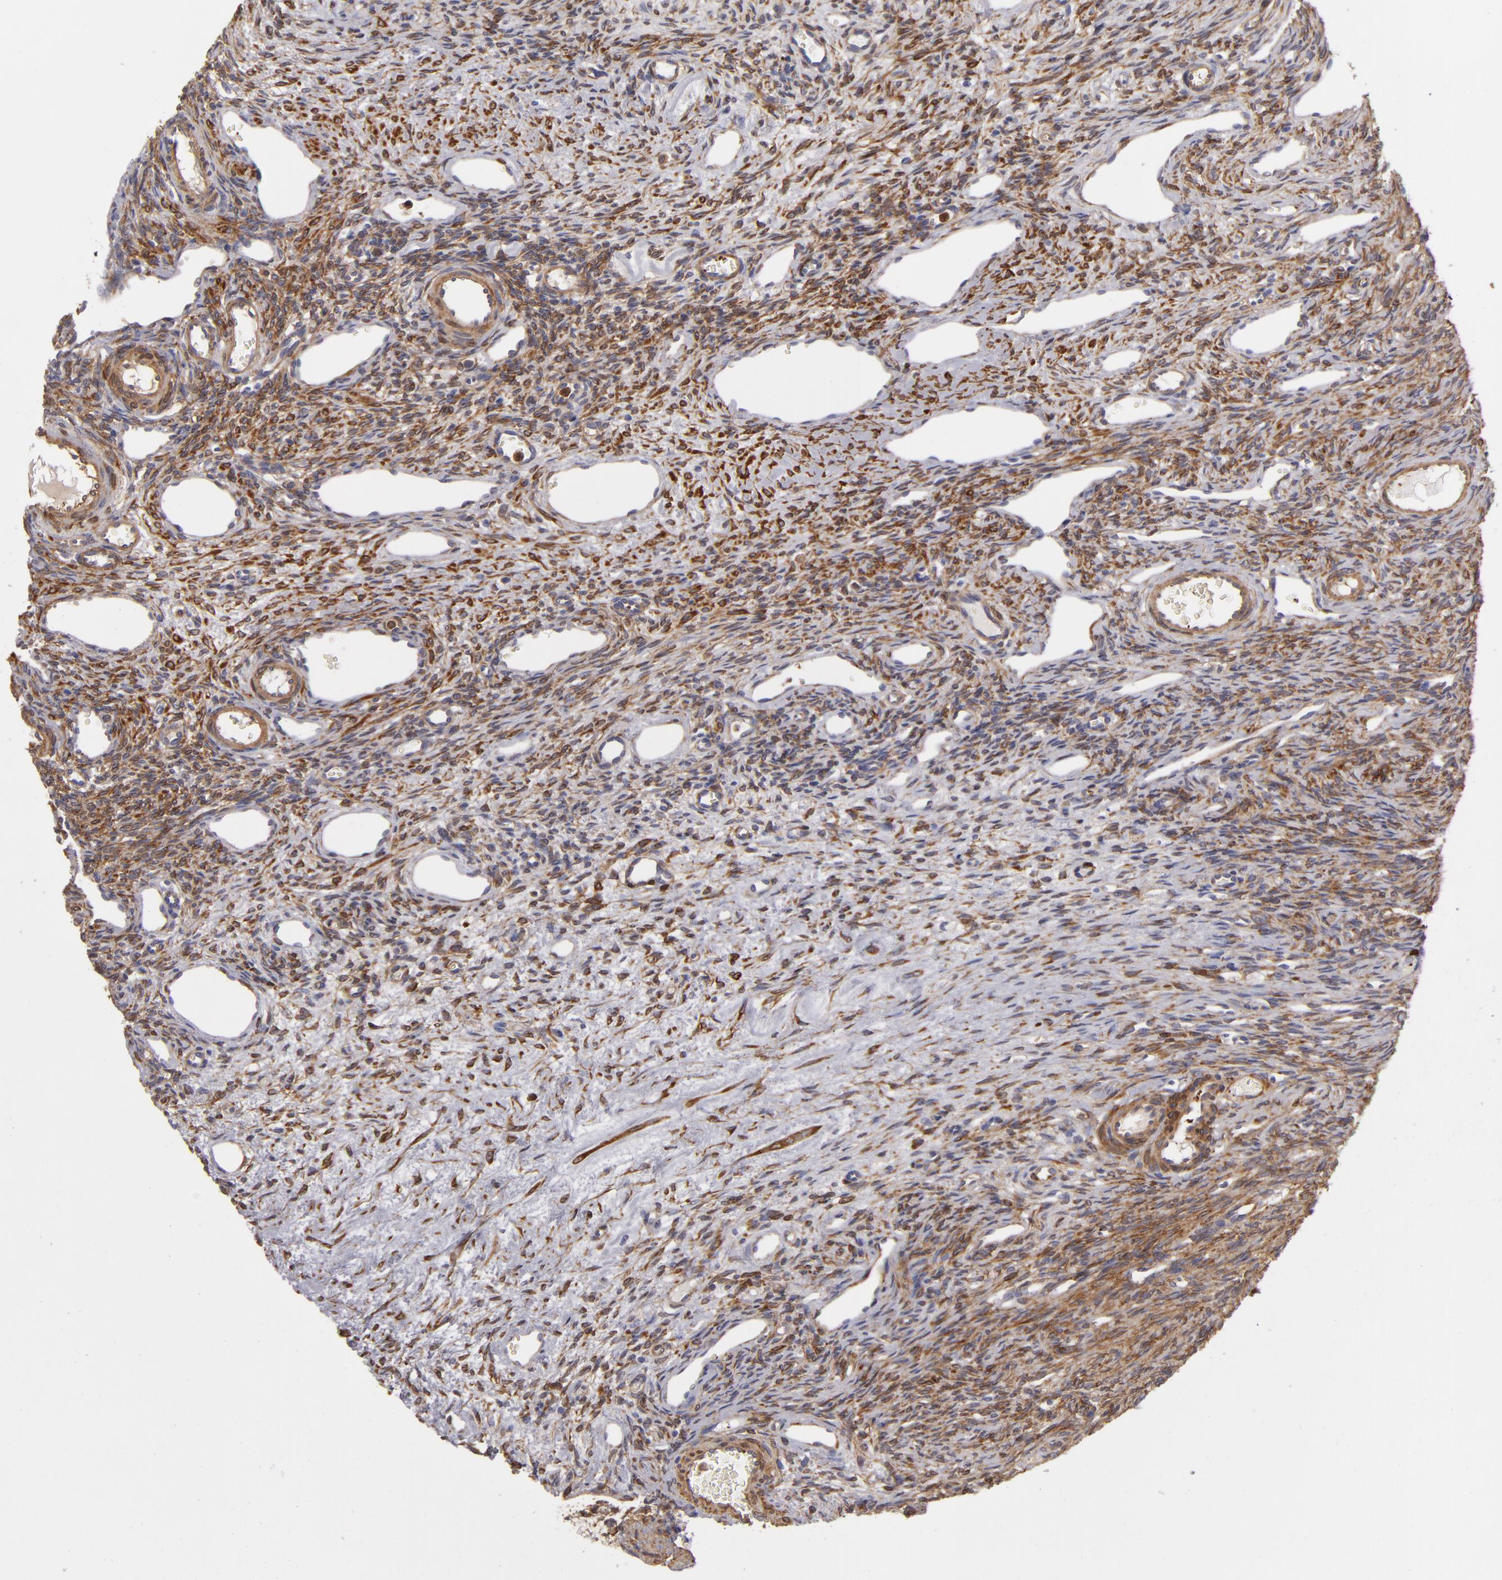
{"staining": {"intensity": "weak", "quantity": ">75%", "location": "cytoplasmic/membranous"}, "tissue": "ovary", "cell_type": "Follicle cells", "image_type": "normal", "snomed": [{"axis": "morphology", "description": "Normal tissue, NOS"}, {"axis": "topography", "description": "Ovary"}], "caption": "Follicle cells reveal weak cytoplasmic/membranous staining in about >75% of cells in normal ovary.", "gene": "VCL", "patient": {"sex": "female", "age": 33}}